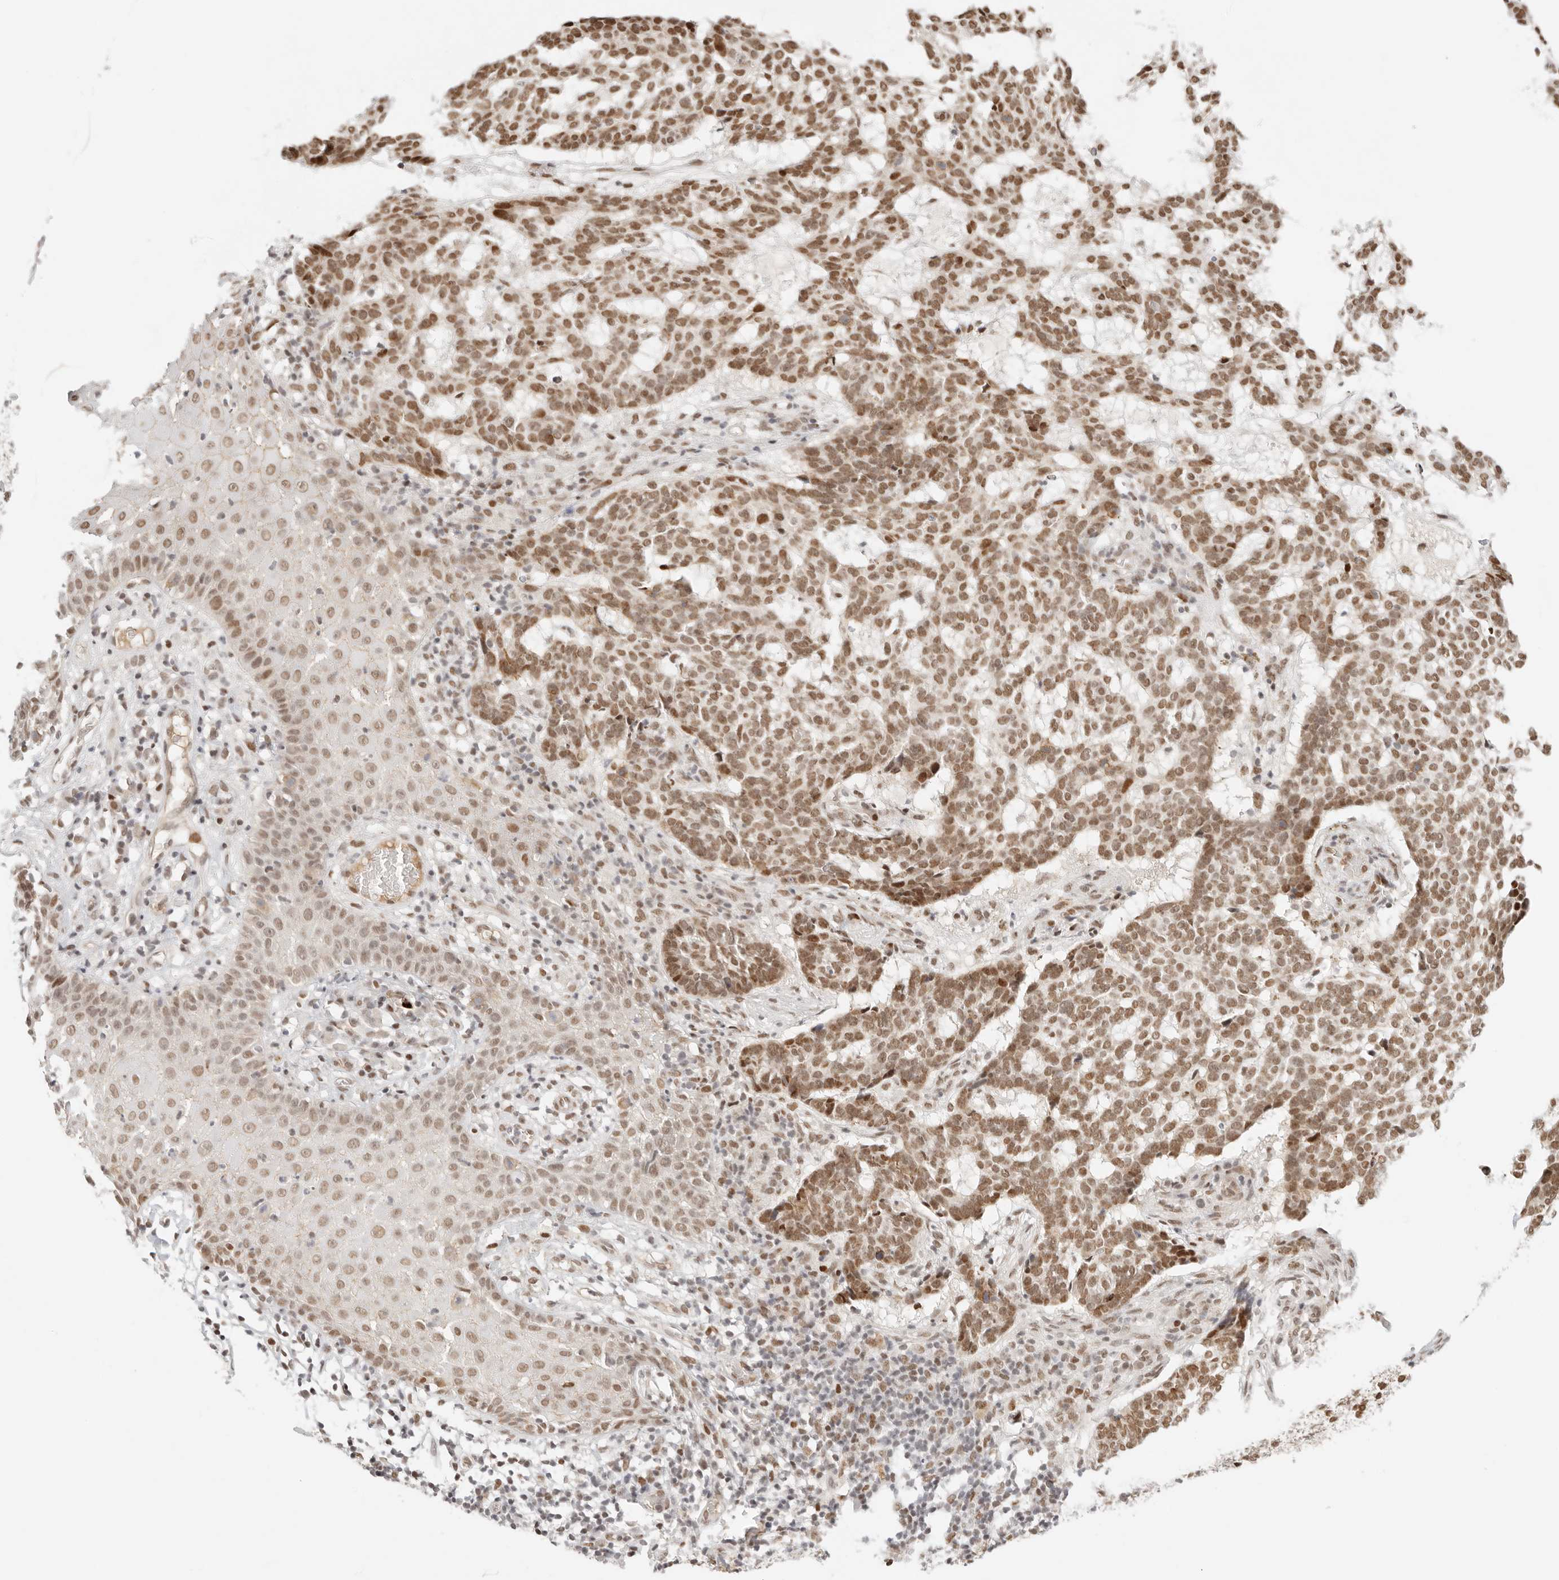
{"staining": {"intensity": "moderate", "quantity": ">75%", "location": "nuclear"}, "tissue": "skin cancer", "cell_type": "Tumor cells", "image_type": "cancer", "snomed": [{"axis": "morphology", "description": "Basal cell carcinoma"}, {"axis": "topography", "description": "Skin"}], "caption": "This is a histology image of immunohistochemistry staining of skin cancer, which shows moderate positivity in the nuclear of tumor cells.", "gene": "HOXC5", "patient": {"sex": "male", "age": 85}}